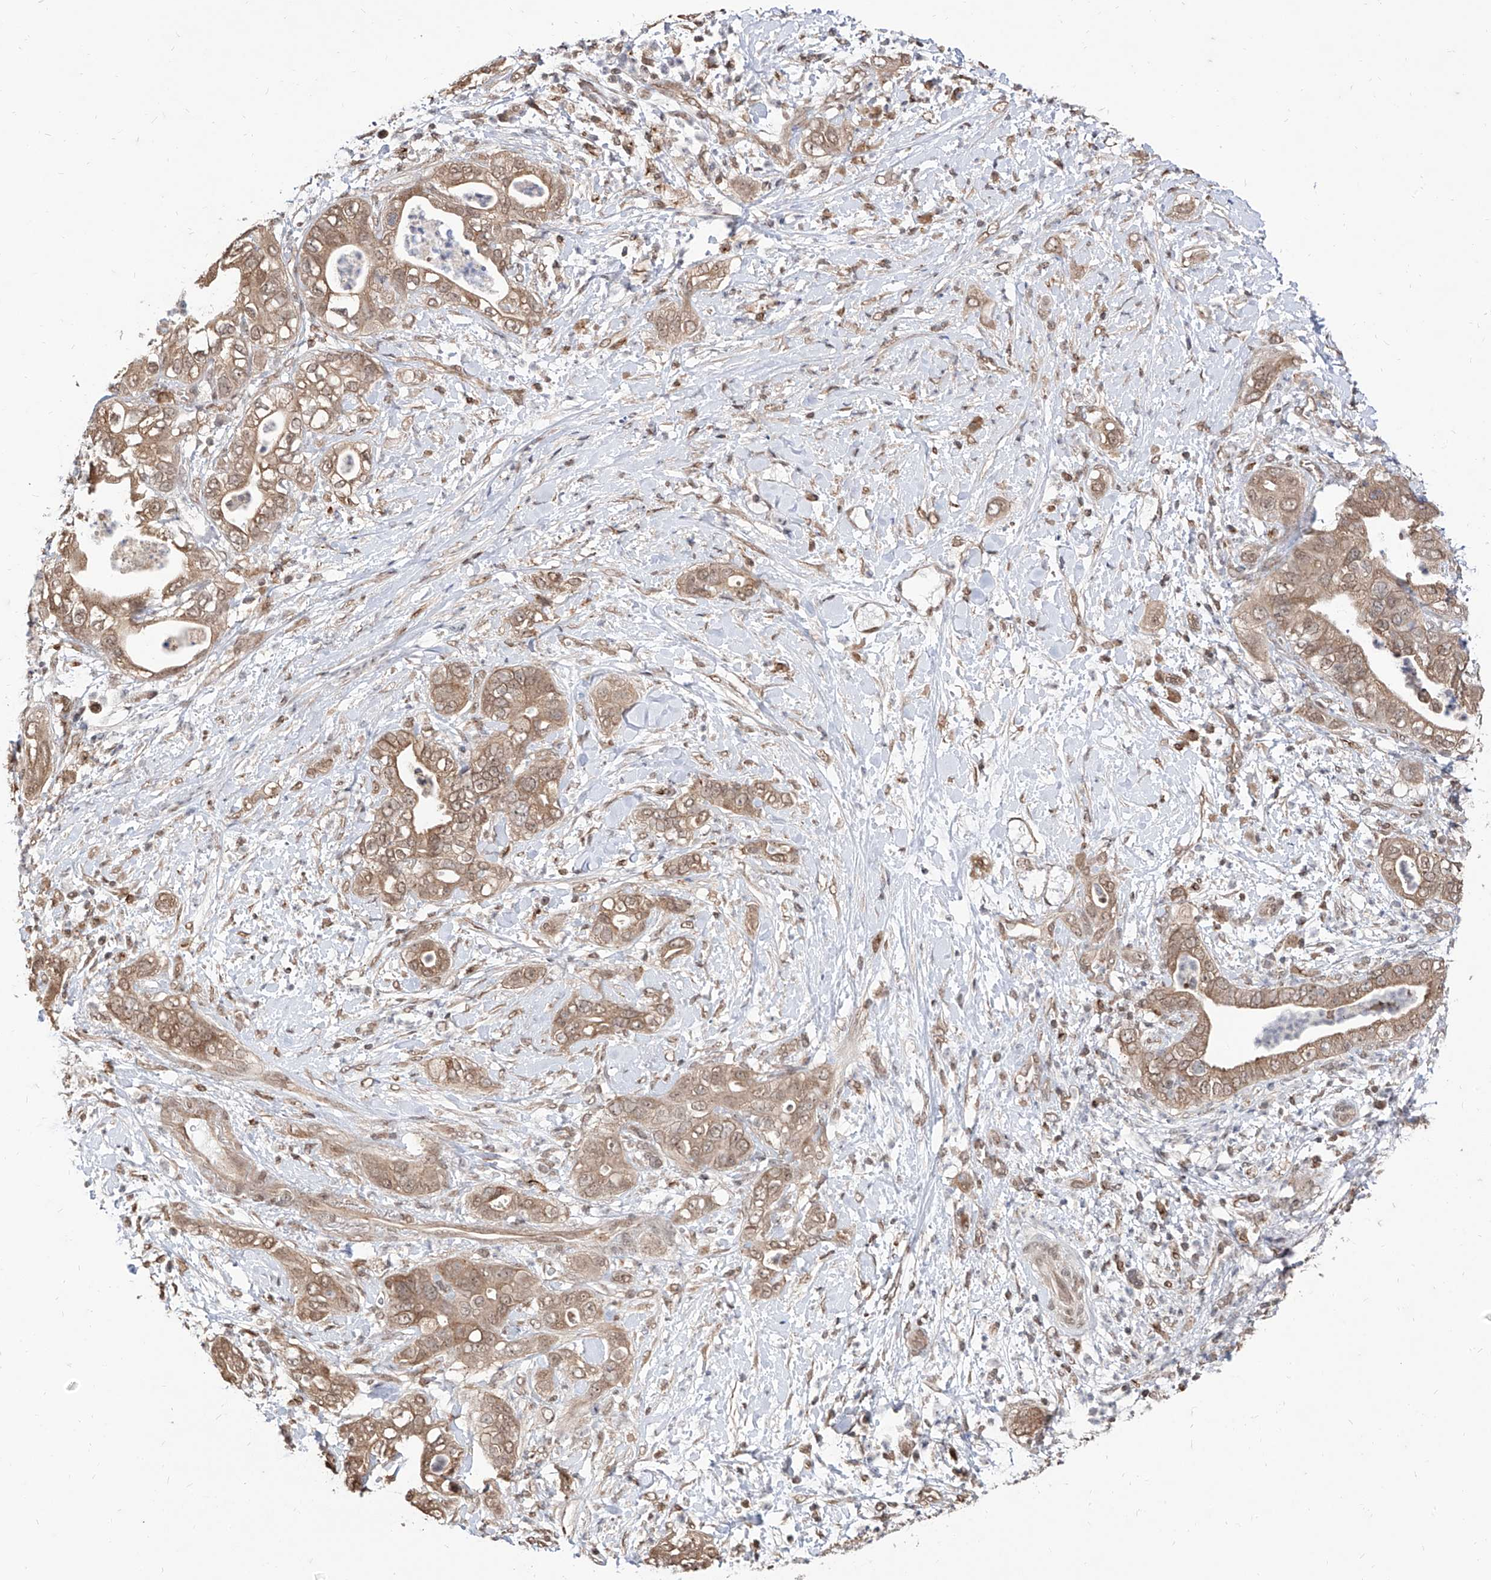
{"staining": {"intensity": "moderate", "quantity": ">75%", "location": "cytoplasmic/membranous,nuclear"}, "tissue": "pancreatic cancer", "cell_type": "Tumor cells", "image_type": "cancer", "snomed": [{"axis": "morphology", "description": "Adenocarcinoma, NOS"}, {"axis": "topography", "description": "Pancreas"}], "caption": "Adenocarcinoma (pancreatic) was stained to show a protein in brown. There is medium levels of moderate cytoplasmic/membranous and nuclear expression in approximately >75% of tumor cells.", "gene": "C8orf82", "patient": {"sex": "female", "age": 78}}